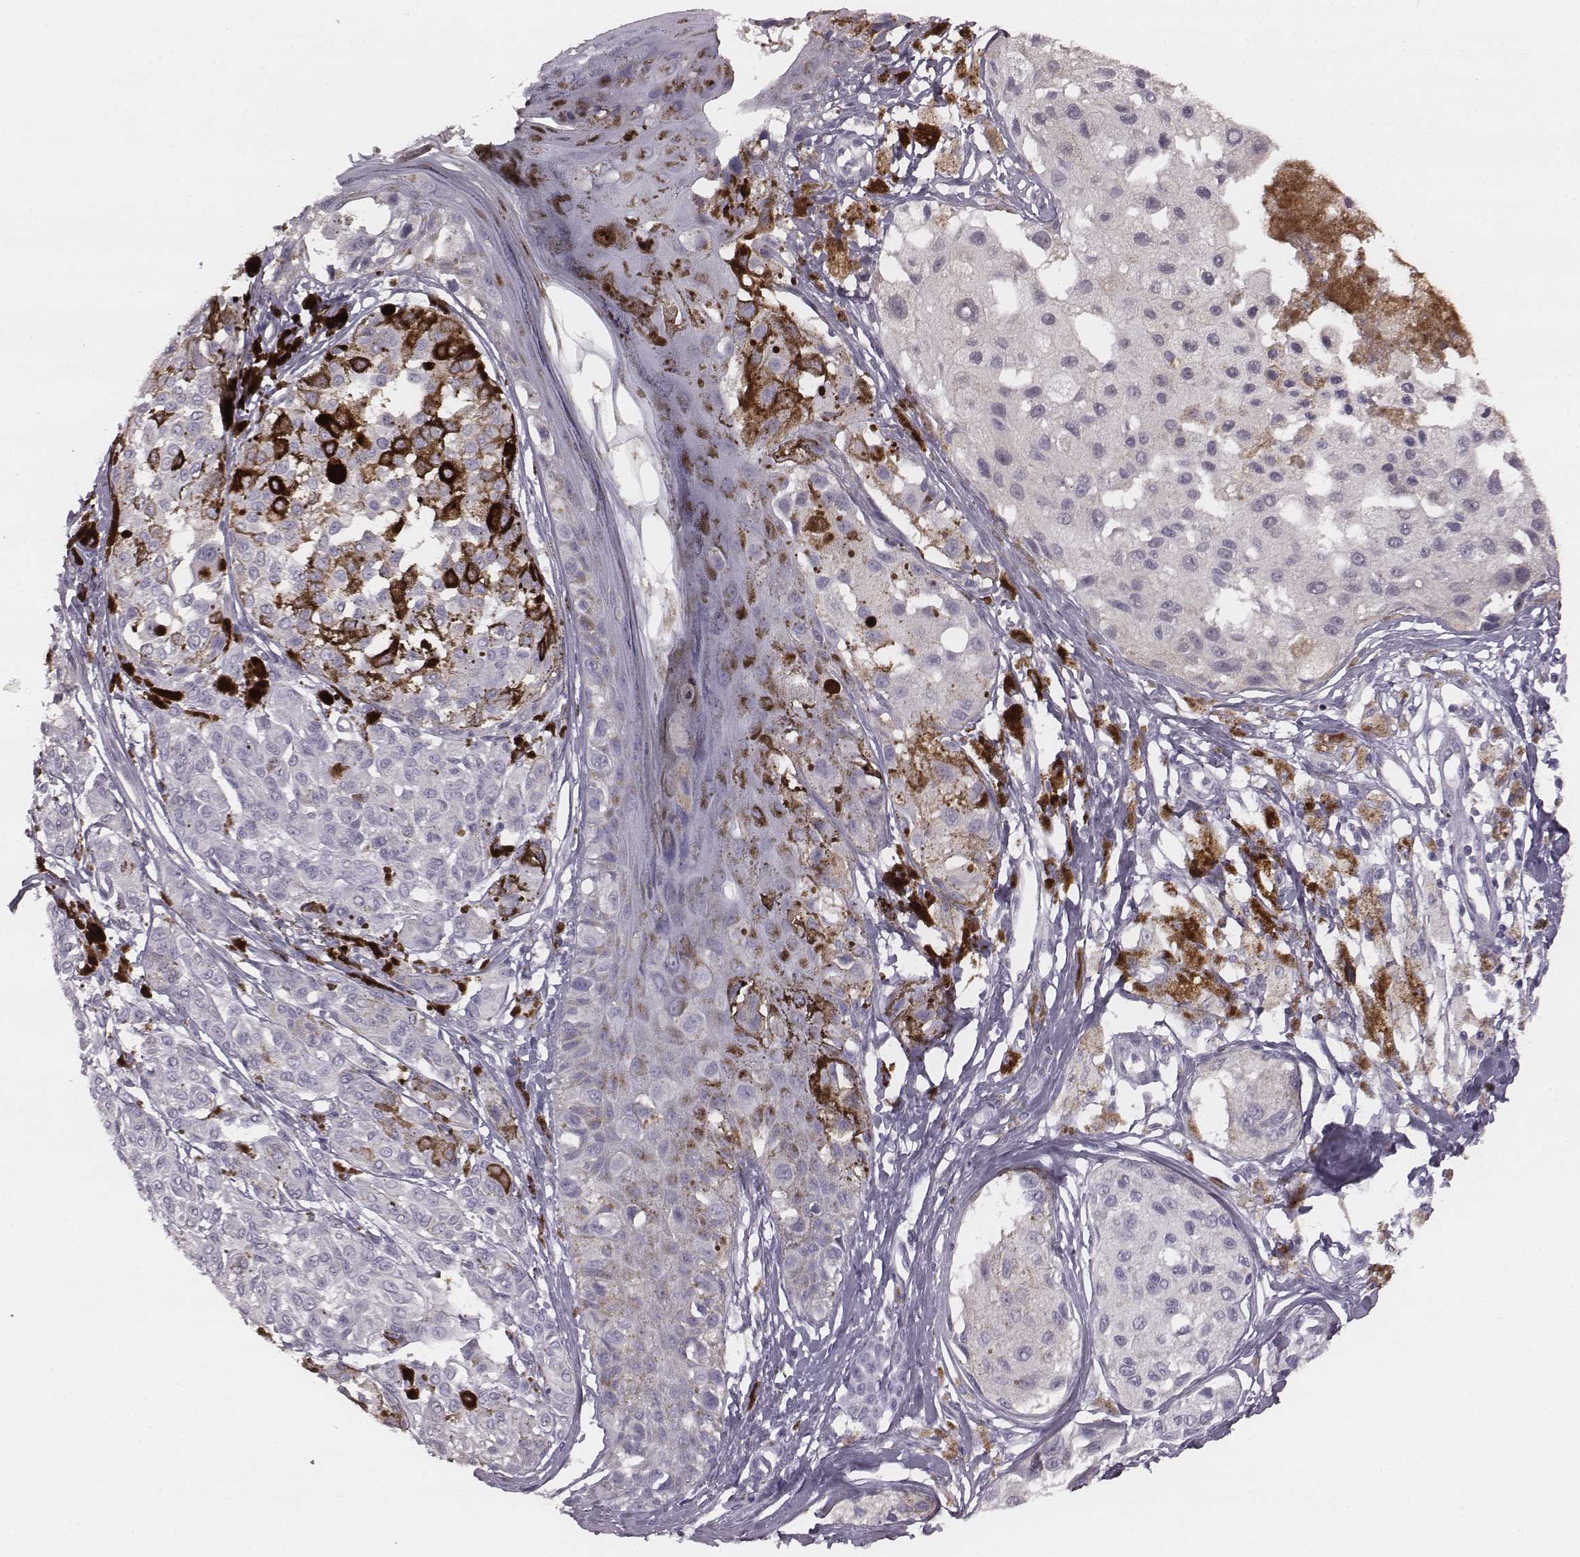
{"staining": {"intensity": "negative", "quantity": "none", "location": "none"}, "tissue": "melanoma", "cell_type": "Tumor cells", "image_type": "cancer", "snomed": [{"axis": "morphology", "description": "Malignant melanoma, NOS"}, {"axis": "topography", "description": "Skin"}], "caption": "This is an IHC image of malignant melanoma. There is no expression in tumor cells.", "gene": "PDE8B", "patient": {"sex": "female", "age": 38}}